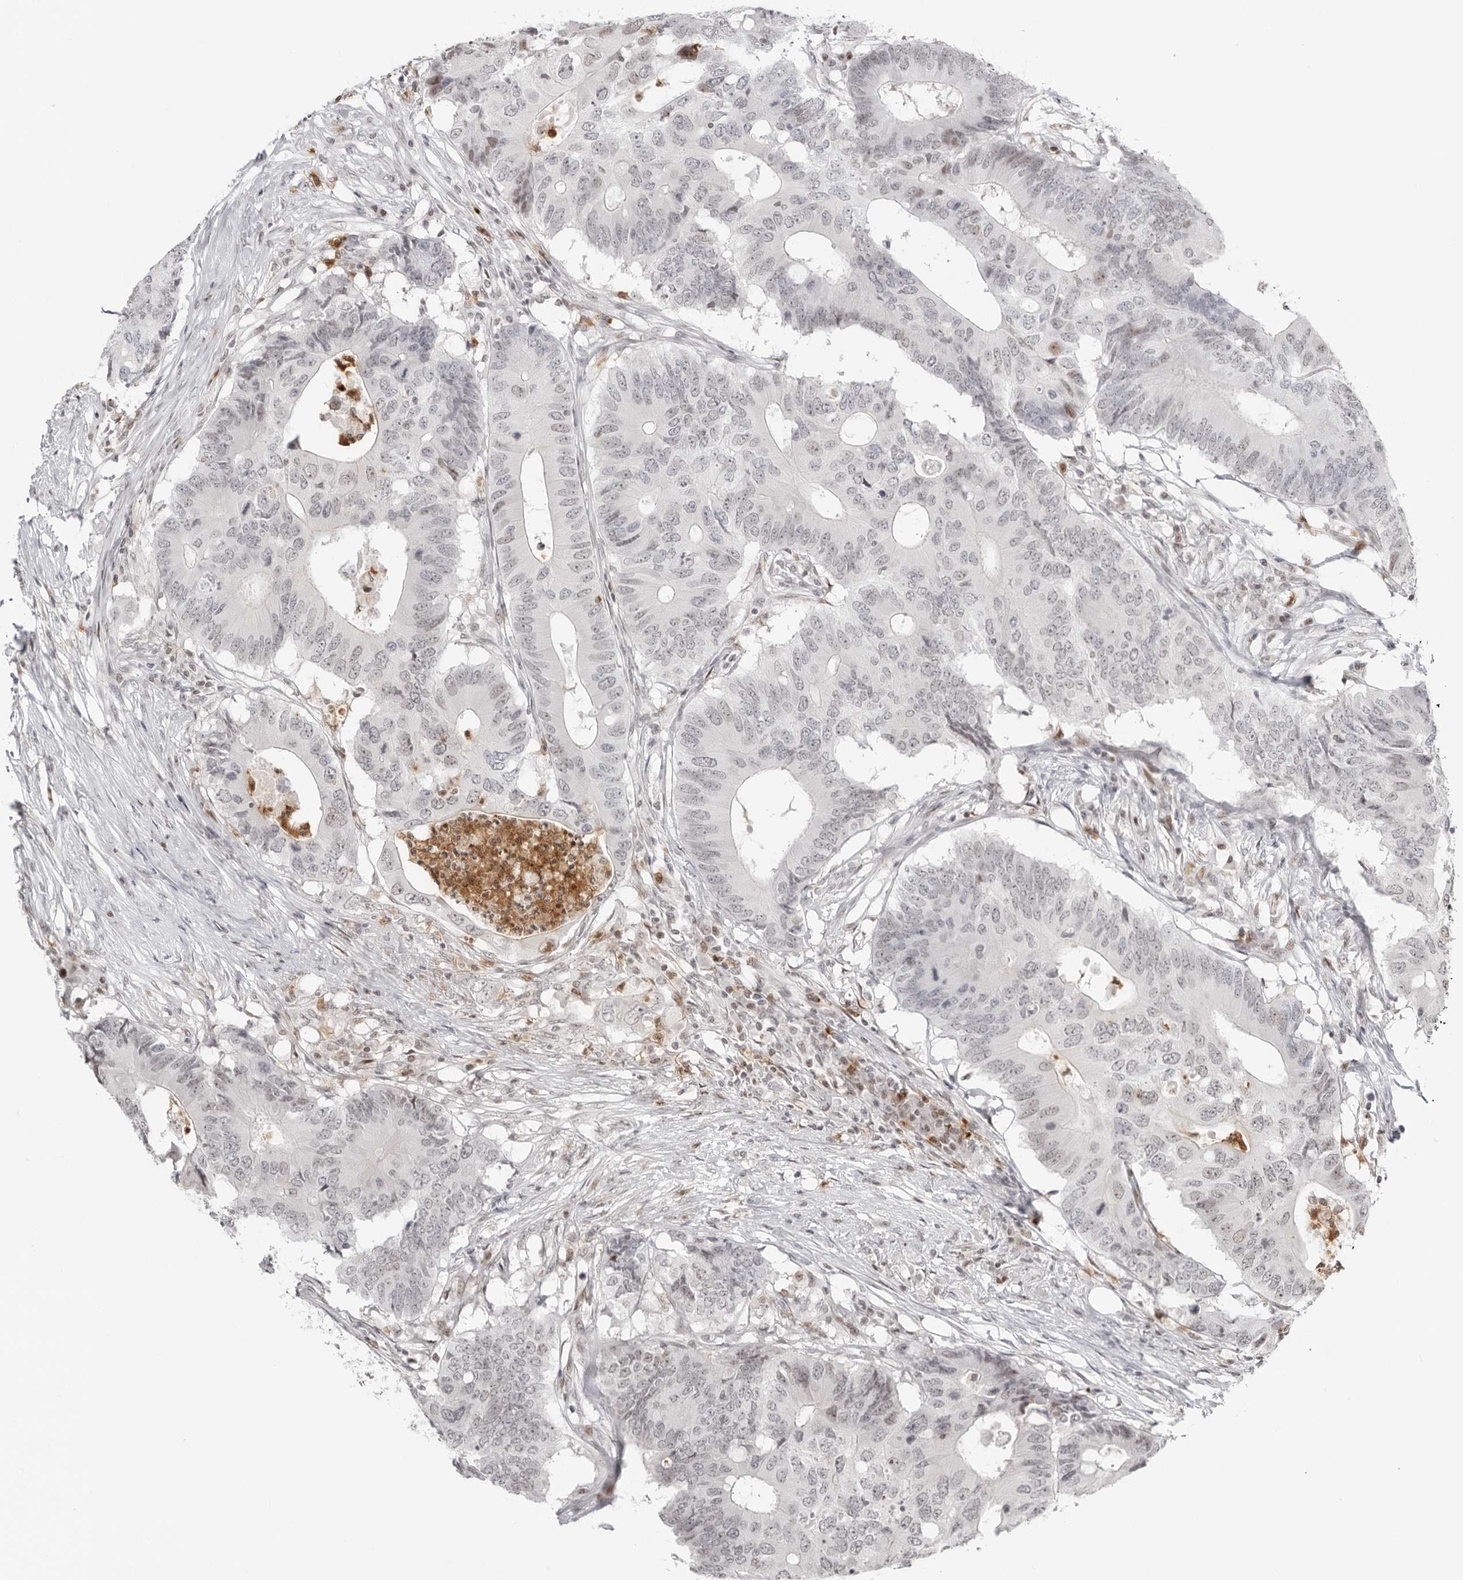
{"staining": {"intensity": "negative", "quantity": "none", "location": "none"}, "tissue": "colorectal cancer", "cell_type": "Tumor cells", "image_type": "cancer", "snomed": [{"axis": "morphology", "description": "Adenocarcinoma, NOS"}, {"axis": "topography", "description": "Colon"}], "caption": "A high-resolution histopathology image shows IHC staining of colorectal cancer, which displays no significant positivity in tumor cells.", "gene": "RNF146", "patient": {"sex": "male", "age": 71}}